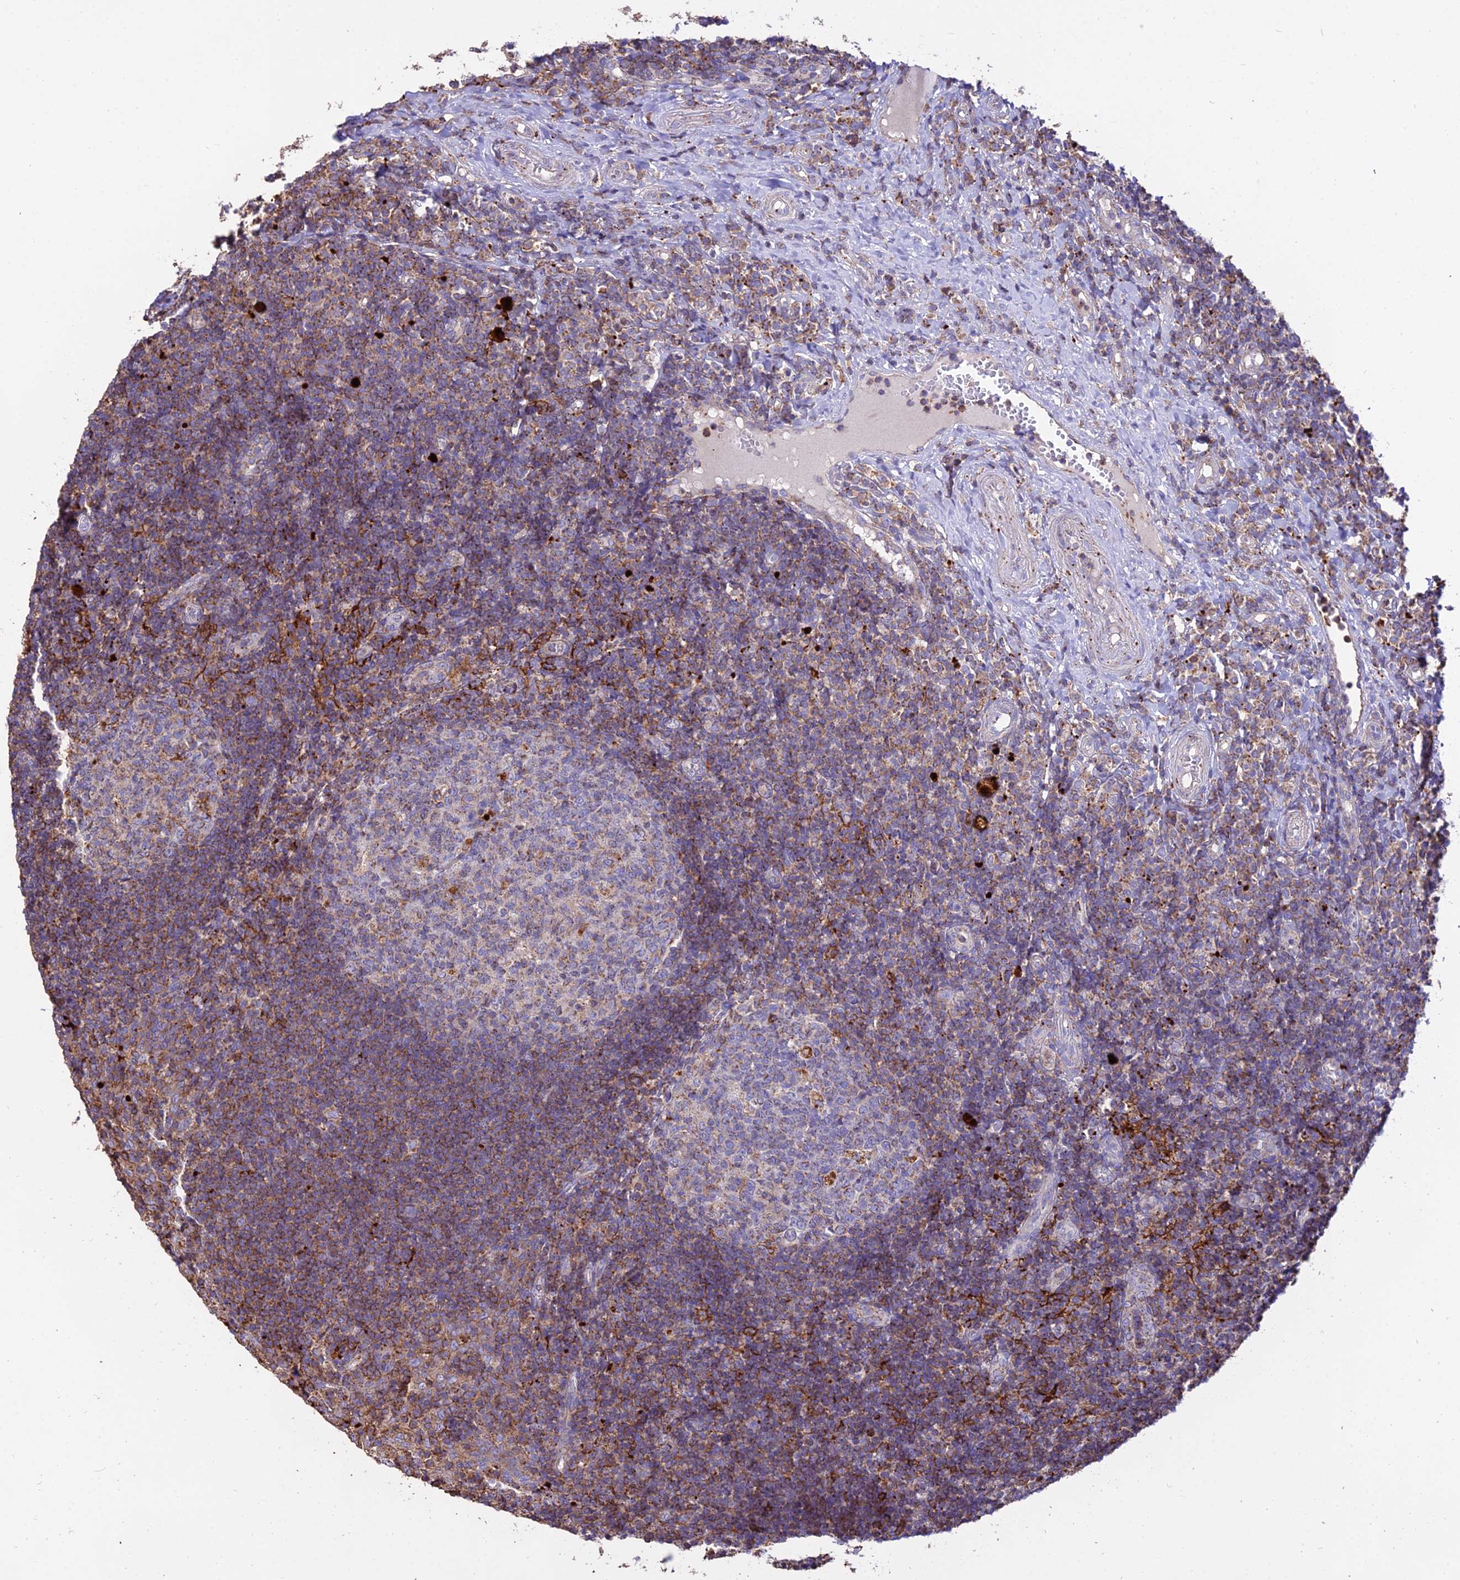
{"staining": {"intensity": "moderate", "quantity": "<25%", "location": "cytoplasmic/membranous"}, "tissue": "tonsil", "cell_type": "Germinal center cells", "image_type": "normal", "snomed": [{"axis": "morphology", "description": "Normal tissue, NOS"}, {"axis": "topography", "description": "Tonsil"}], "caption": "Approximately <25% of germinal center cells in normal tonsil show moderate cytoplasmic/membranous protein positivity as visualized by brown immunohistochemical staining.", "gene": "PNLIPRP3", "patient": {"sex": "female", "age": 40}}